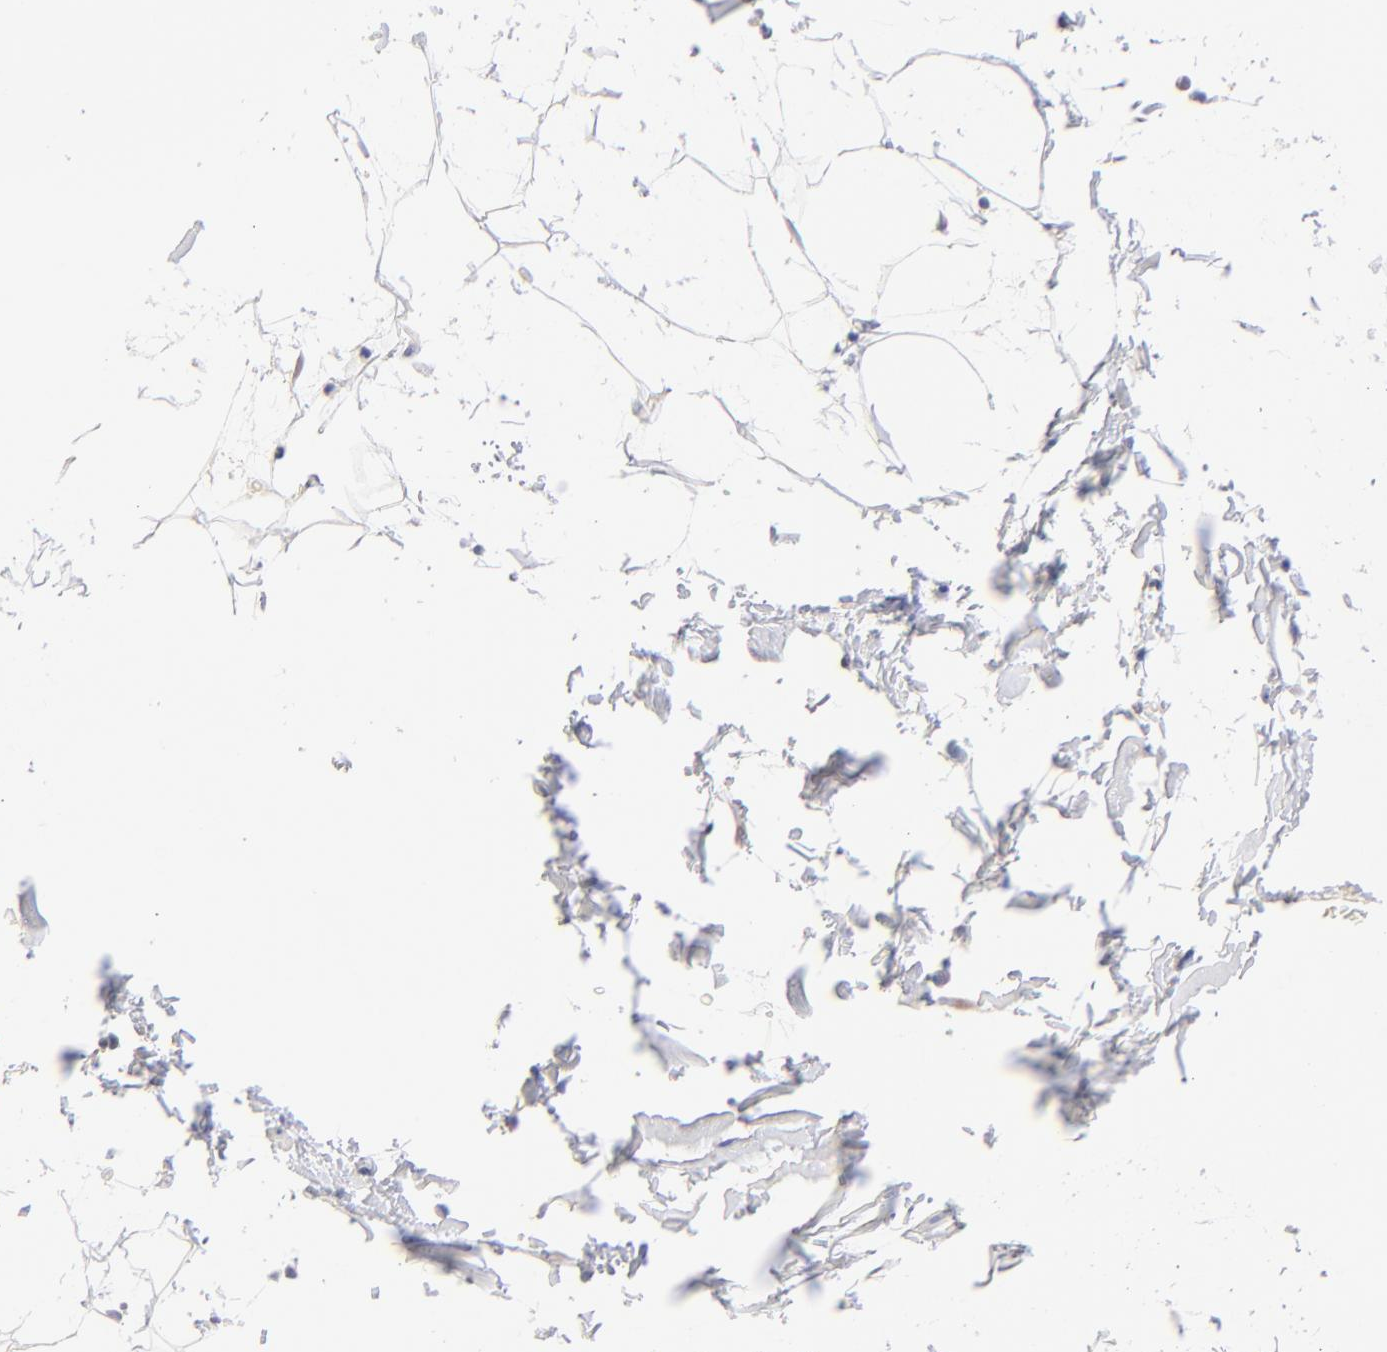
{"staining": {"intensity": "negative", "quantity": "none", "location": "none"}, "tissue": "adipose tissue", "cell_type": "Adipocytes", "image_type": "normal", "snomed": [{"axis": "morphology", "description": "Normal tissue, NOS"}, {"axis": "topography", "description": "Soft tissue"}], "caption": "Immunohistochemistry (IHC) of benign adipose tissue demonstrates no positivity in adipocytes.", "gene": "ZNF155", "patient": {"sex": "male", "age": 72}}